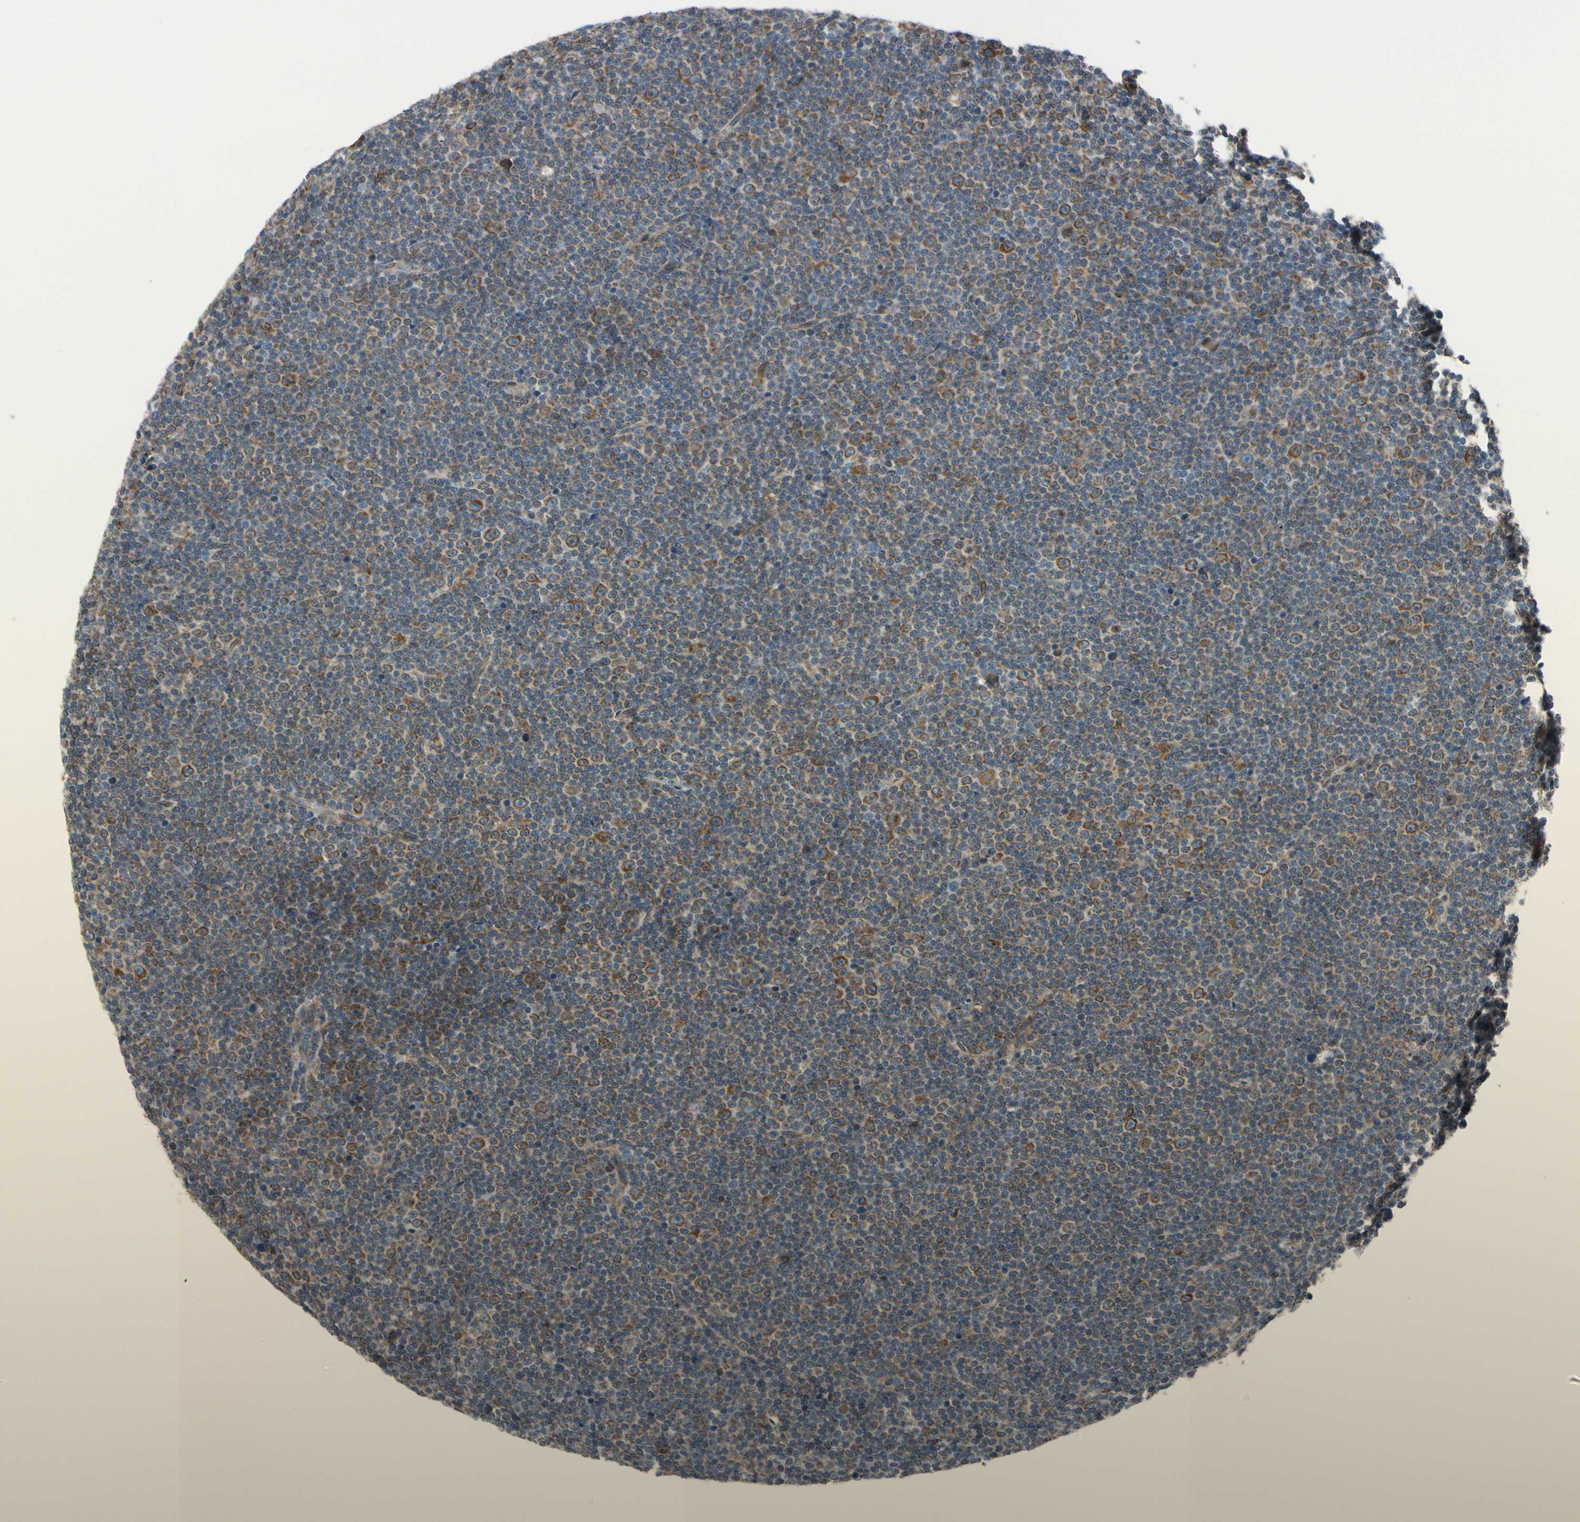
{"staining": {"intensity": "moderate", "quantity": "25%-75%", "location": "cytoplasmic/membranous"}, "tissue": "lymphoma", "cell_type": "Tumor cells", "image_type": "cancer", "snomed": [{"axis": "morphology", "description": "Malignant lymphoma, non-Hodgkin's type, Low grade"}, {"axis": "topography", "description": "Lymph node"}], "caption": "Moderate cytoplasmic/membranous expression for a protein is identified in approximately 25%-75% of tumor cells of lymphoma using immunohistochemistry (IHC).", "gene": "CLCC1", "patient": {"sex": "female", "age": 67}}